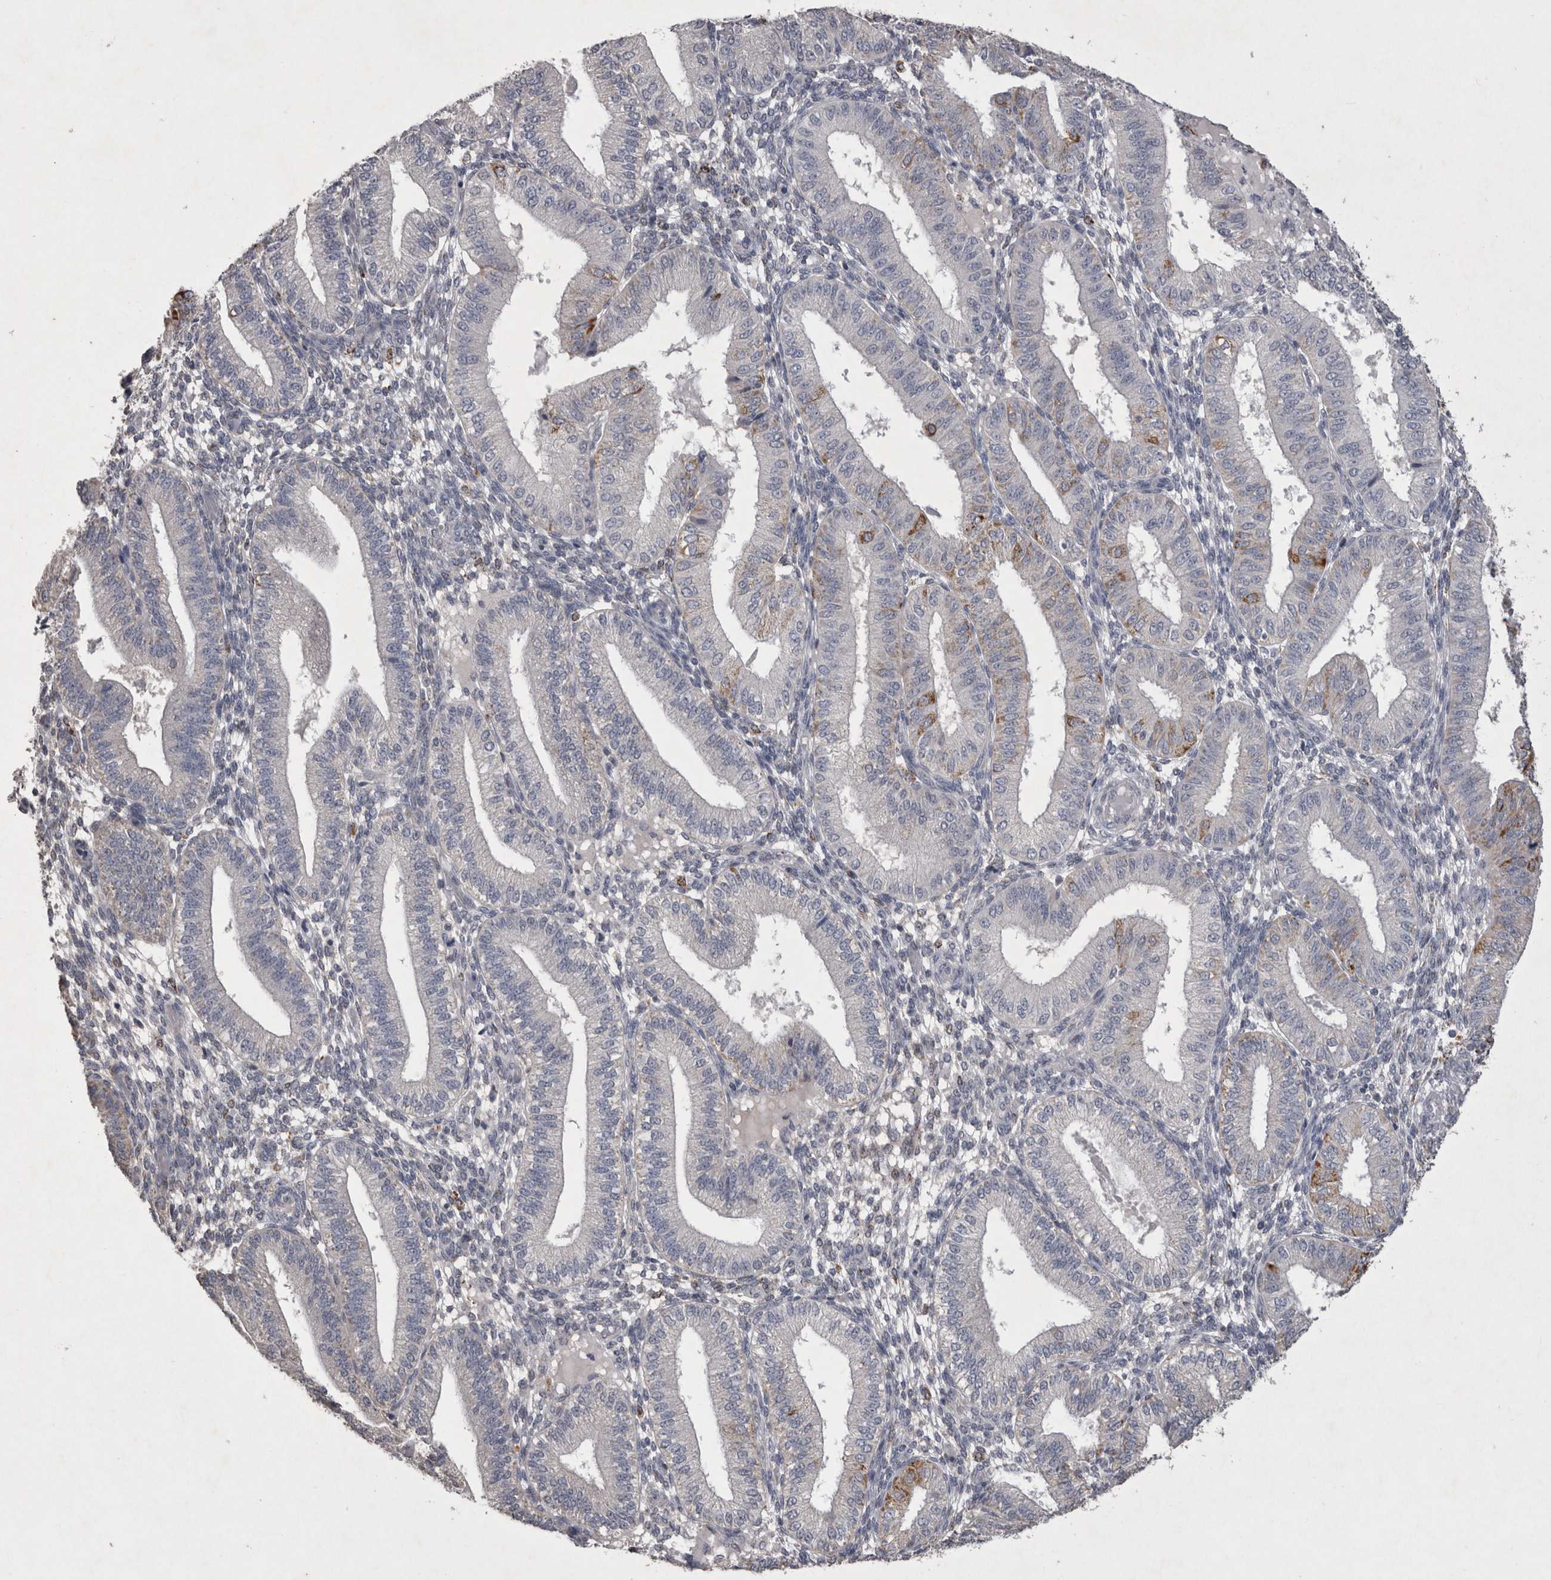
{"staining": {"intensity": "negative", "quantity": "none", "location": "none"}, "tissue": "endometrium", "cell_type": "Cells in endometrial stroma", "image_type": "normal", "snomed": [{"axis": "morphology", "description": "Normal tissue, NOS"}, {"axis": "topography", "description": "Endometrium"}], "caption": "High magnification brightfield microscopy of unremarkable endometrium stained with DAB (brown) and counterstained with hematoxylin (blue): cells in endometrial stroma show no significant staining.", "gene": "DKK3", "patient": {"sex": "female", "age": 39}}